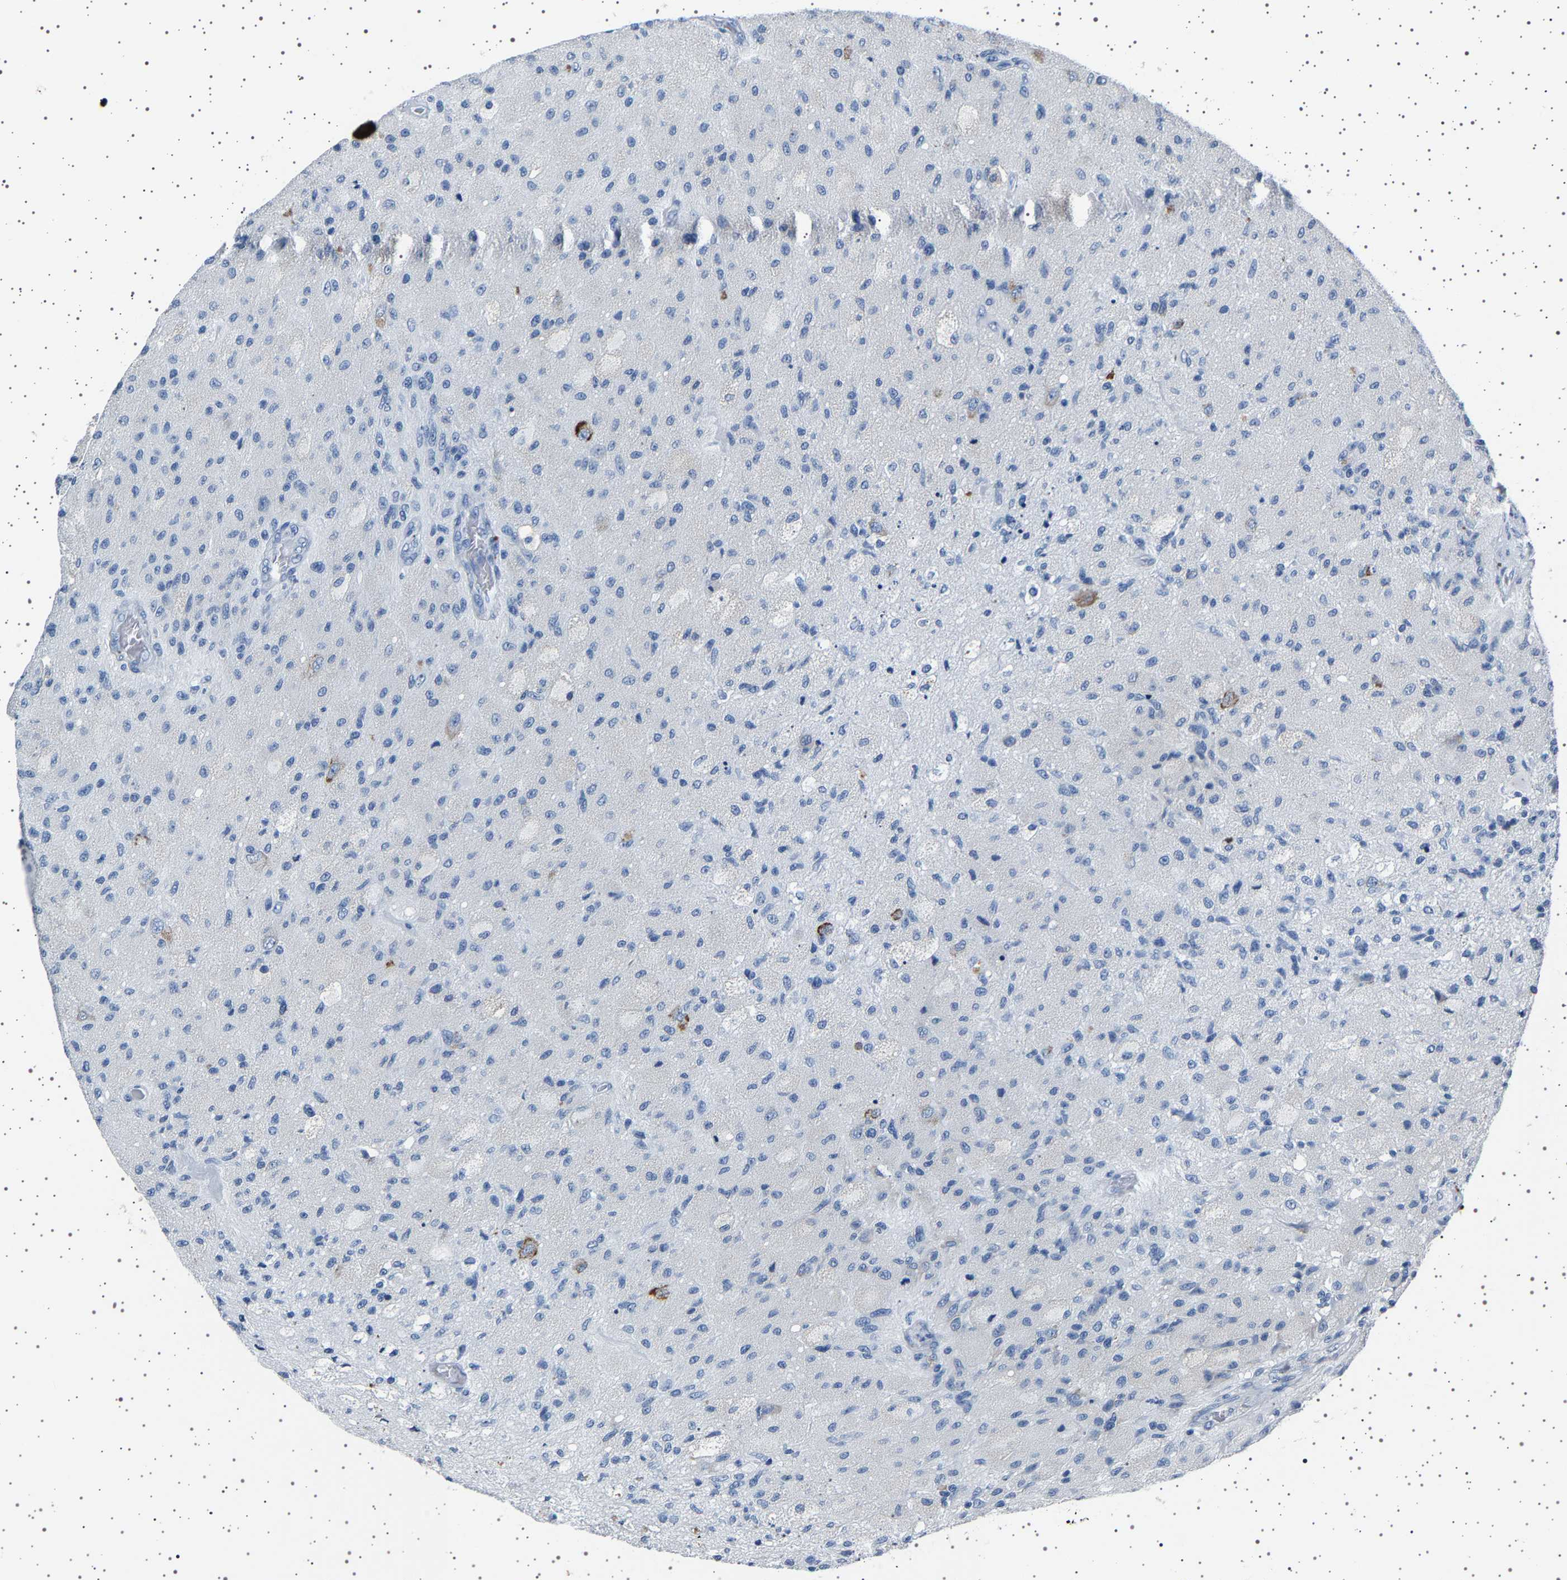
{"staining": {"intensity": "negative", "quantity": "none", "location": "none"}, "tissue": "glioma", "cell_type": "Tumor cells", "image_type": "cancer", "snomed": [{"axis": "morphology", "description": "Normal tissue, NOS"}, {"axis": "morphology", "description": "Glioma, malignant, High grade"}, {"axis": "topography", "description": "Cerebral cortex"}], "caption": "The image shows no staining of tumor cells in glioma.", "gene": "FTCD", "patient": {"sex": "male", "age": 77}}